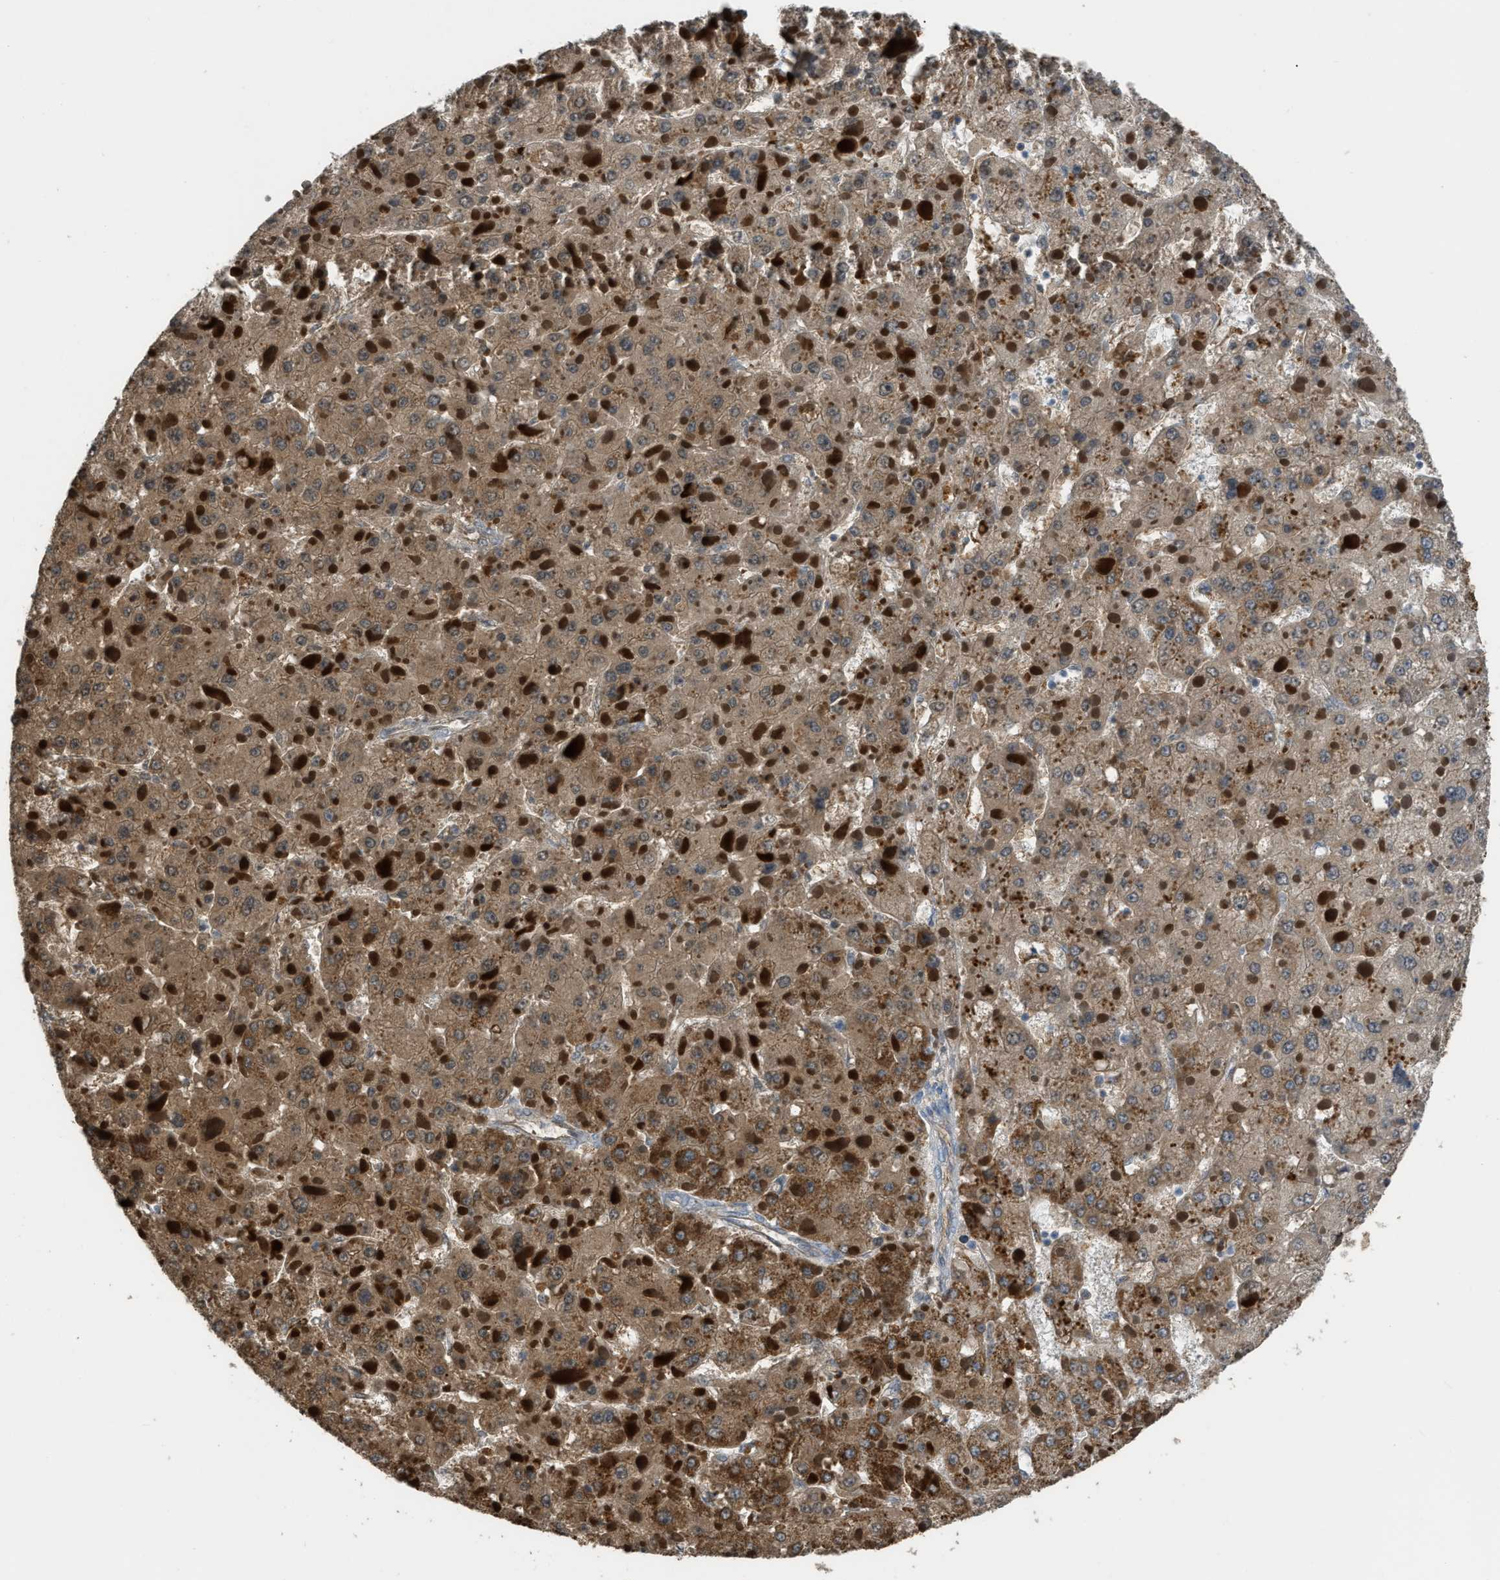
{"staining": {"intensity": "moderate", "quantity": ">75%", "location": "cytoplasmic/membranous"}, "tissue": "liver cancer", "cell_type": "Tumor cells", "image_type": "cancer", "snomed": [{"axis": "morphology", "description": "Carcinoma, Hepatocellular, NOS"}, {"axis": "topography", "description": "Liver"}], "caption": "Immunohistochemistry image of neoplastic tissue: human liver cancer (hepatocellular carcinoma) stained using immunohistochemistry exhibits medium levels of moderate protein expression localized specifically in the cytoplasmic/membranous of tumor cells, appearing as a cytoplasmic/membranous brown color.", "gene": "ETFB", "patient": {"sex": "female", "age": 73}}